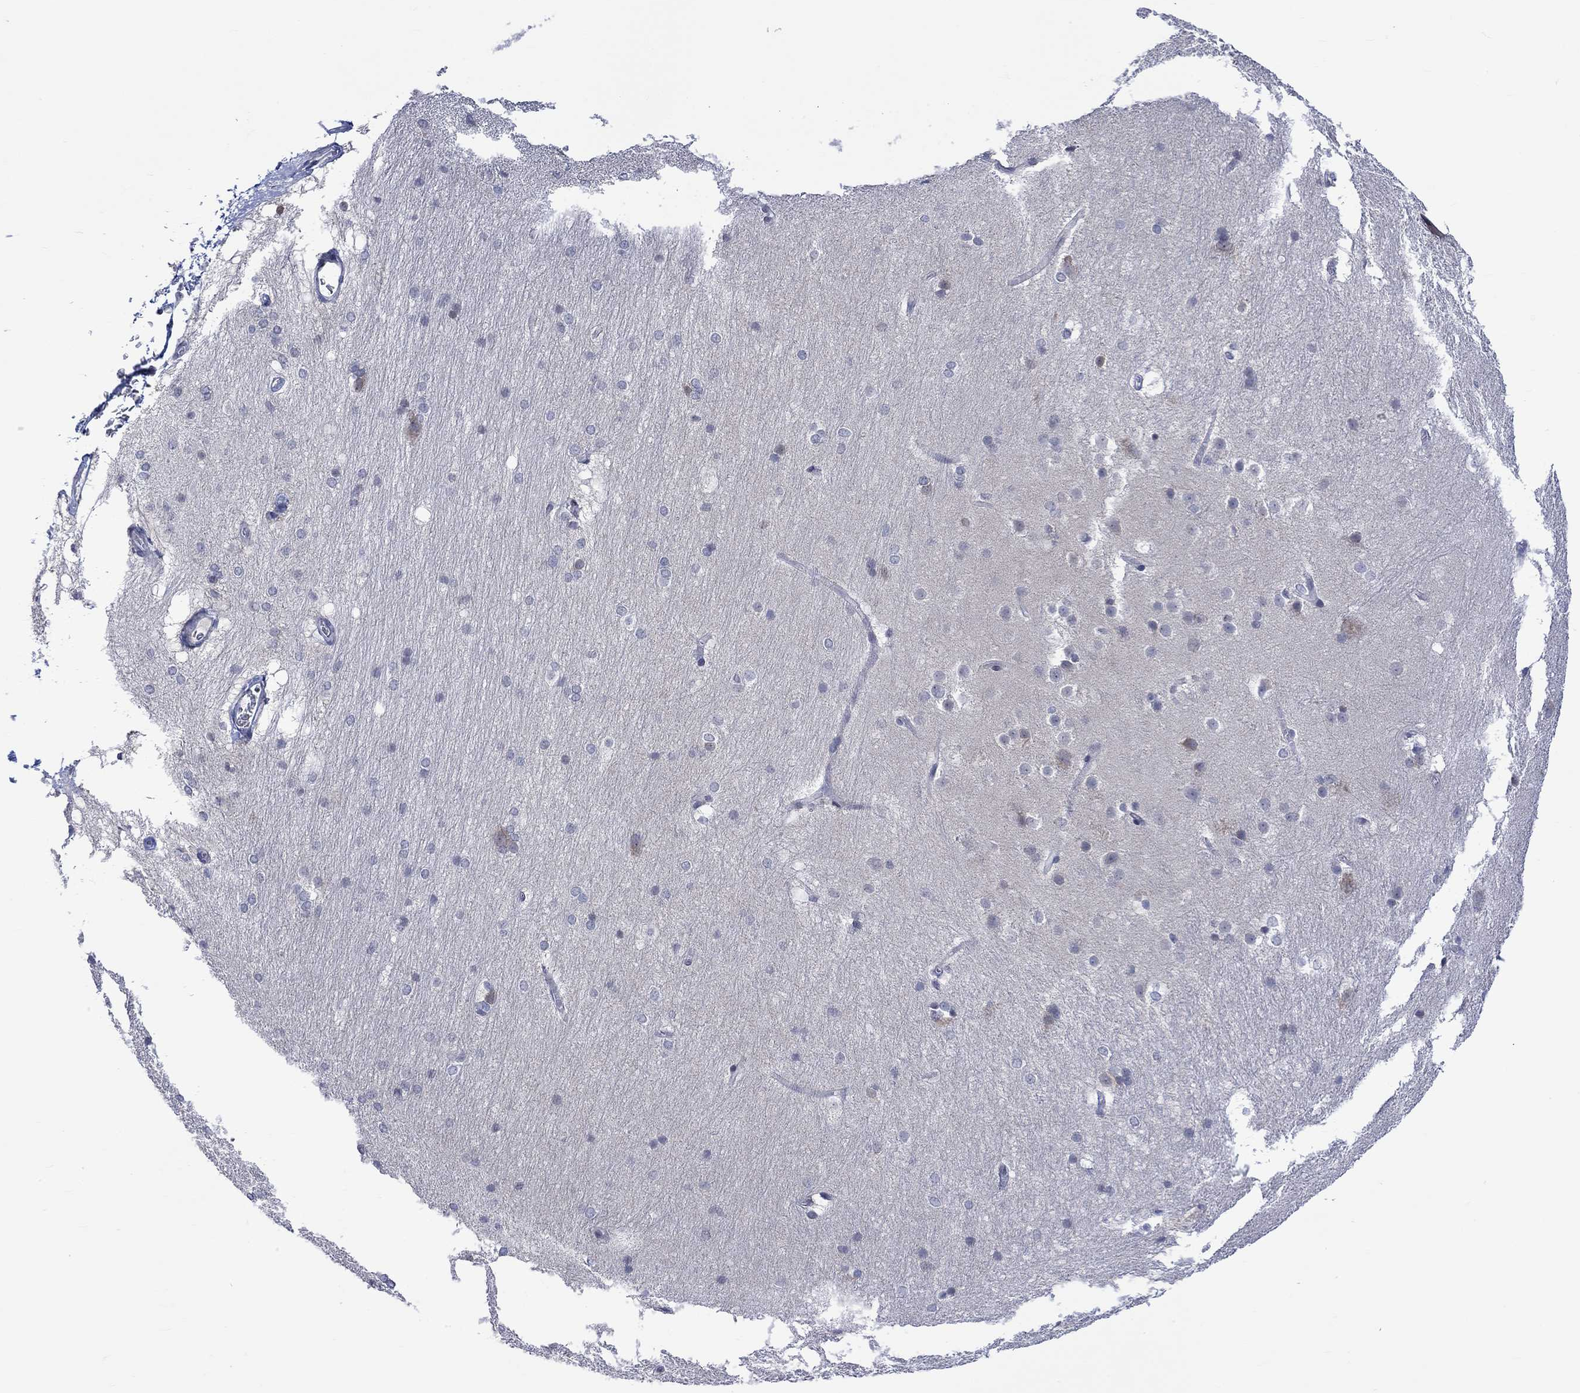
{"staining": {"intensity": "negative", "quantity": "none", "location": "none"}, "tissue": "hippocampus", "cell_type": "Glial cells", "image_type": "normal", "snomed": [{"axis": "morphology", "description": "Normal tissue, NOS"}, {"axis": "topography", "description": "Cerebral cortex"}, {"axis": "topography", "description": "Hippocampus"}], "caption": "A high-resolution micrograph shows IHC staining of benign hippocampus, which exhibits no significant staining in glial cells.", "gene": "DCX", "patient": {"sex": "female", "age": 19}}